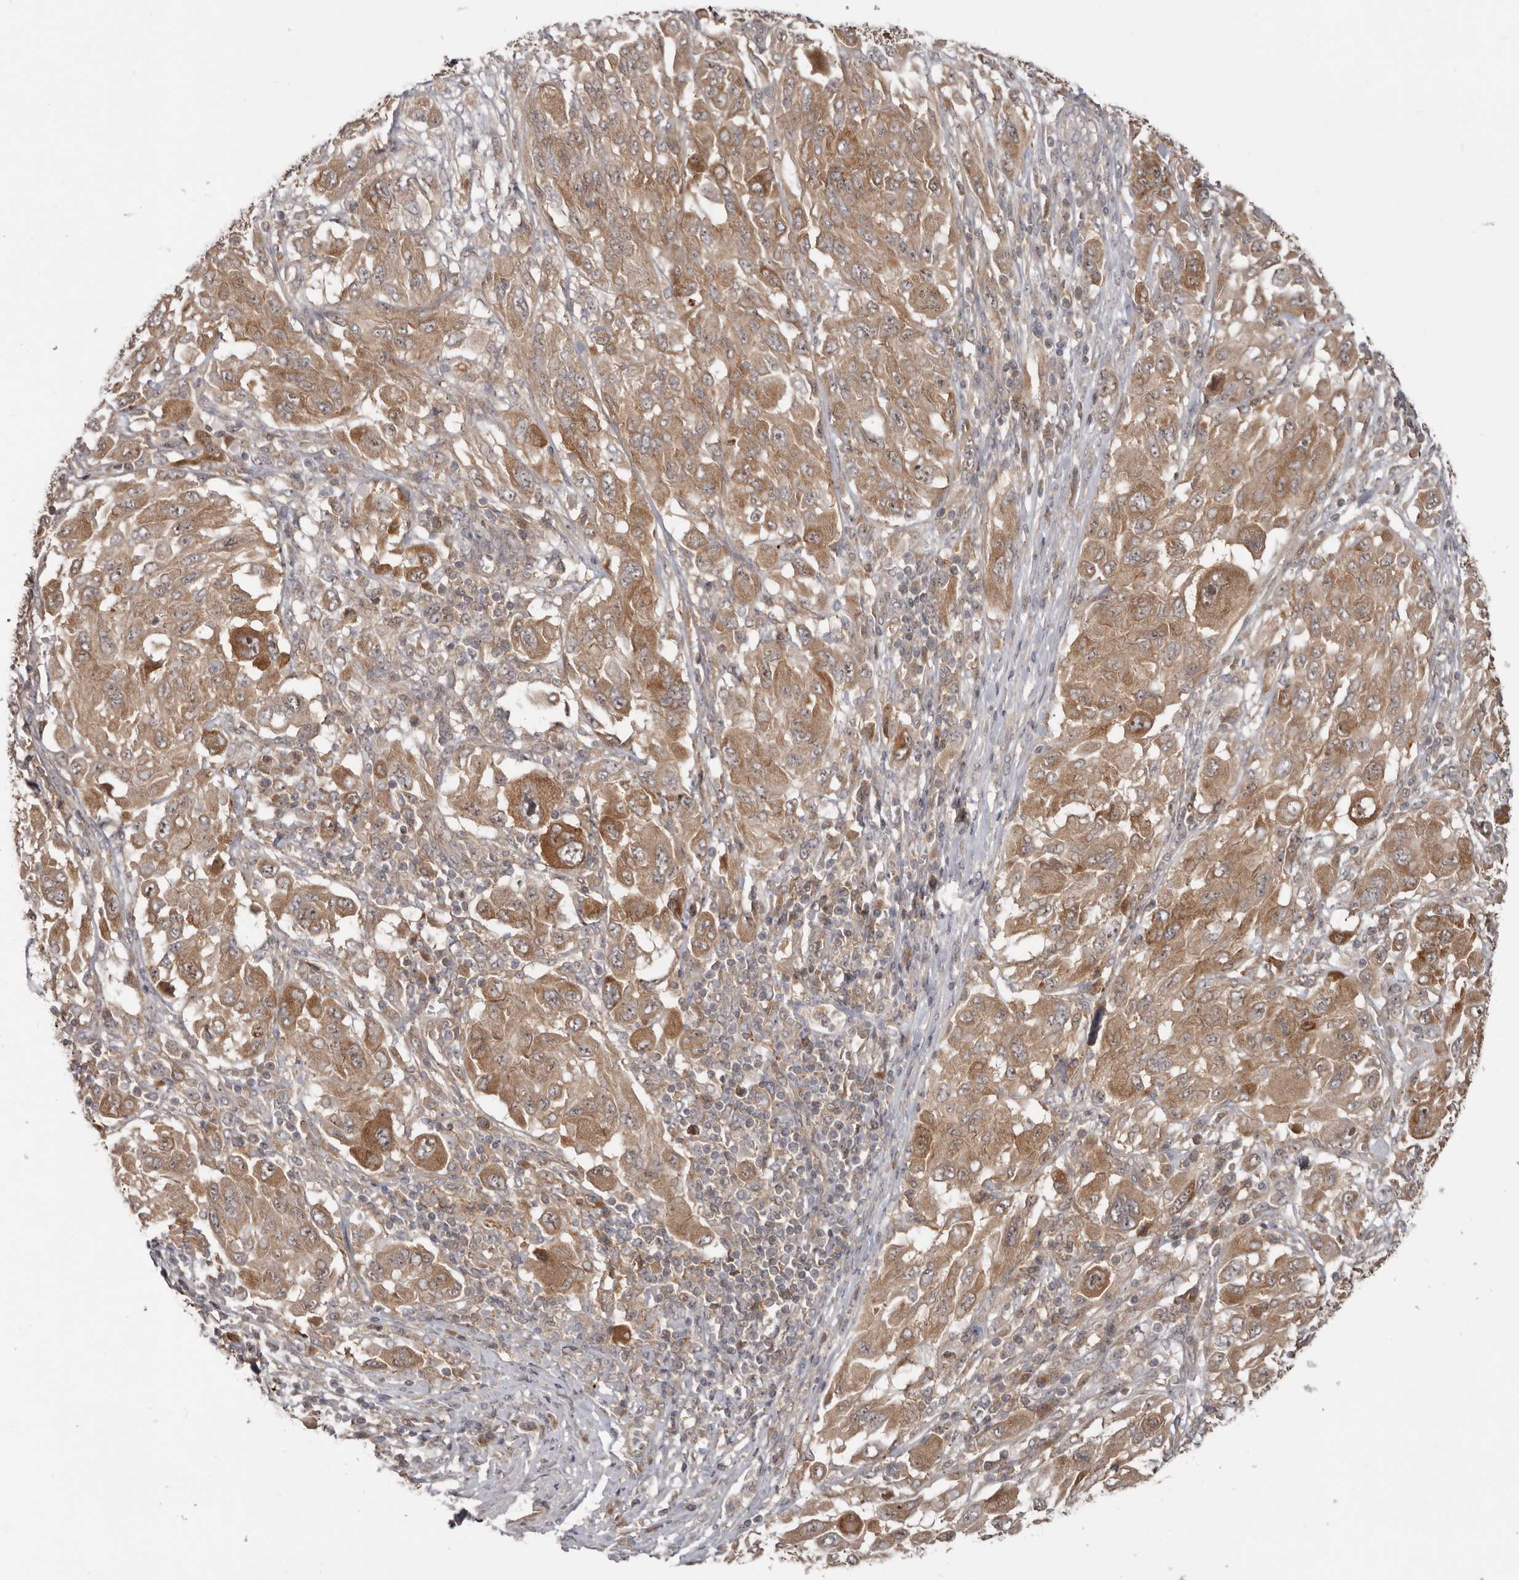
{"staining": {"intensity": "moderate", "quantity": ">75%", "location": "cytoplasmic/membranous"}, "tissue": "melanoma", "cell_type": "Tumor cells", "image_type": "cancer", "snomed": [{"axis": "morphology", "description": "Malignant melanoma, NOS"}, {"axis": "topography", "description": "Skin"}], "caption": "IHC image of melanoma stained for a protein (brown), which displays medium levels of moderate cytoplasmic/membranous staining in approximately >75% of tumor cells.", "gene": "BAD", "patient": {"sex": "female", "age": 91}}